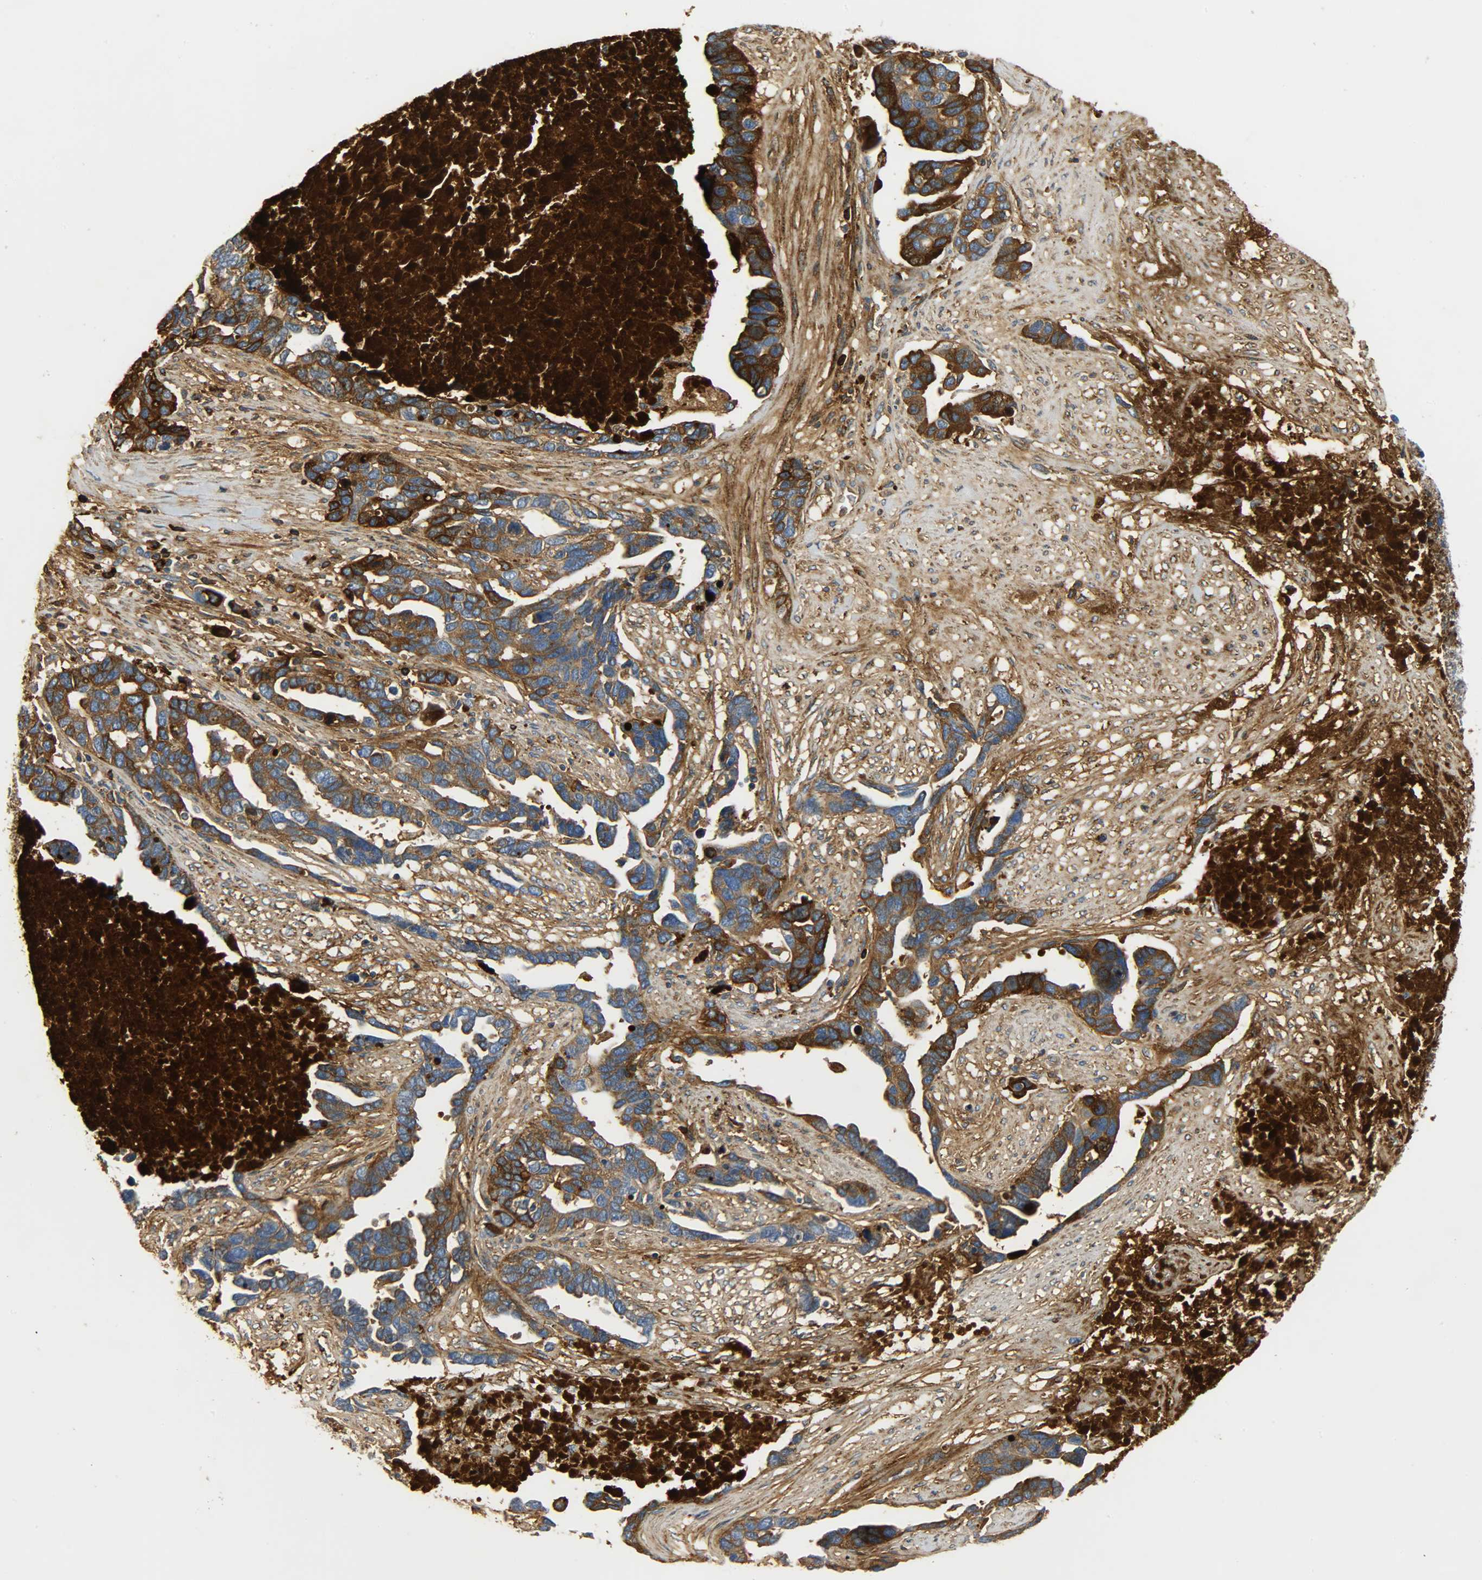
{"staining": {"intensity": "strong", "quantity": ">75%", "location": "cytoplasmic/membranous"}, "tissue": "ovarian cancer", "cell_type": "Tumor cells", "image_type": "cancer", "snomed": [{"axis": "morphology", "description": "Cystadenocarcinoma, serous, NOS"}, {"axis": "topography", "description": "Ovary"}], "caption": "This photomicrograph displays ovarian cancer stained with immunohistochemistry (IHC) to label a protein in brown. The cytoplasmic/membranous of tumor cells show strong positivity for the protein. Nuclei are counter-stained blue.", "gene": "CRP", "patient": {"sex": "female", "age": 54}}